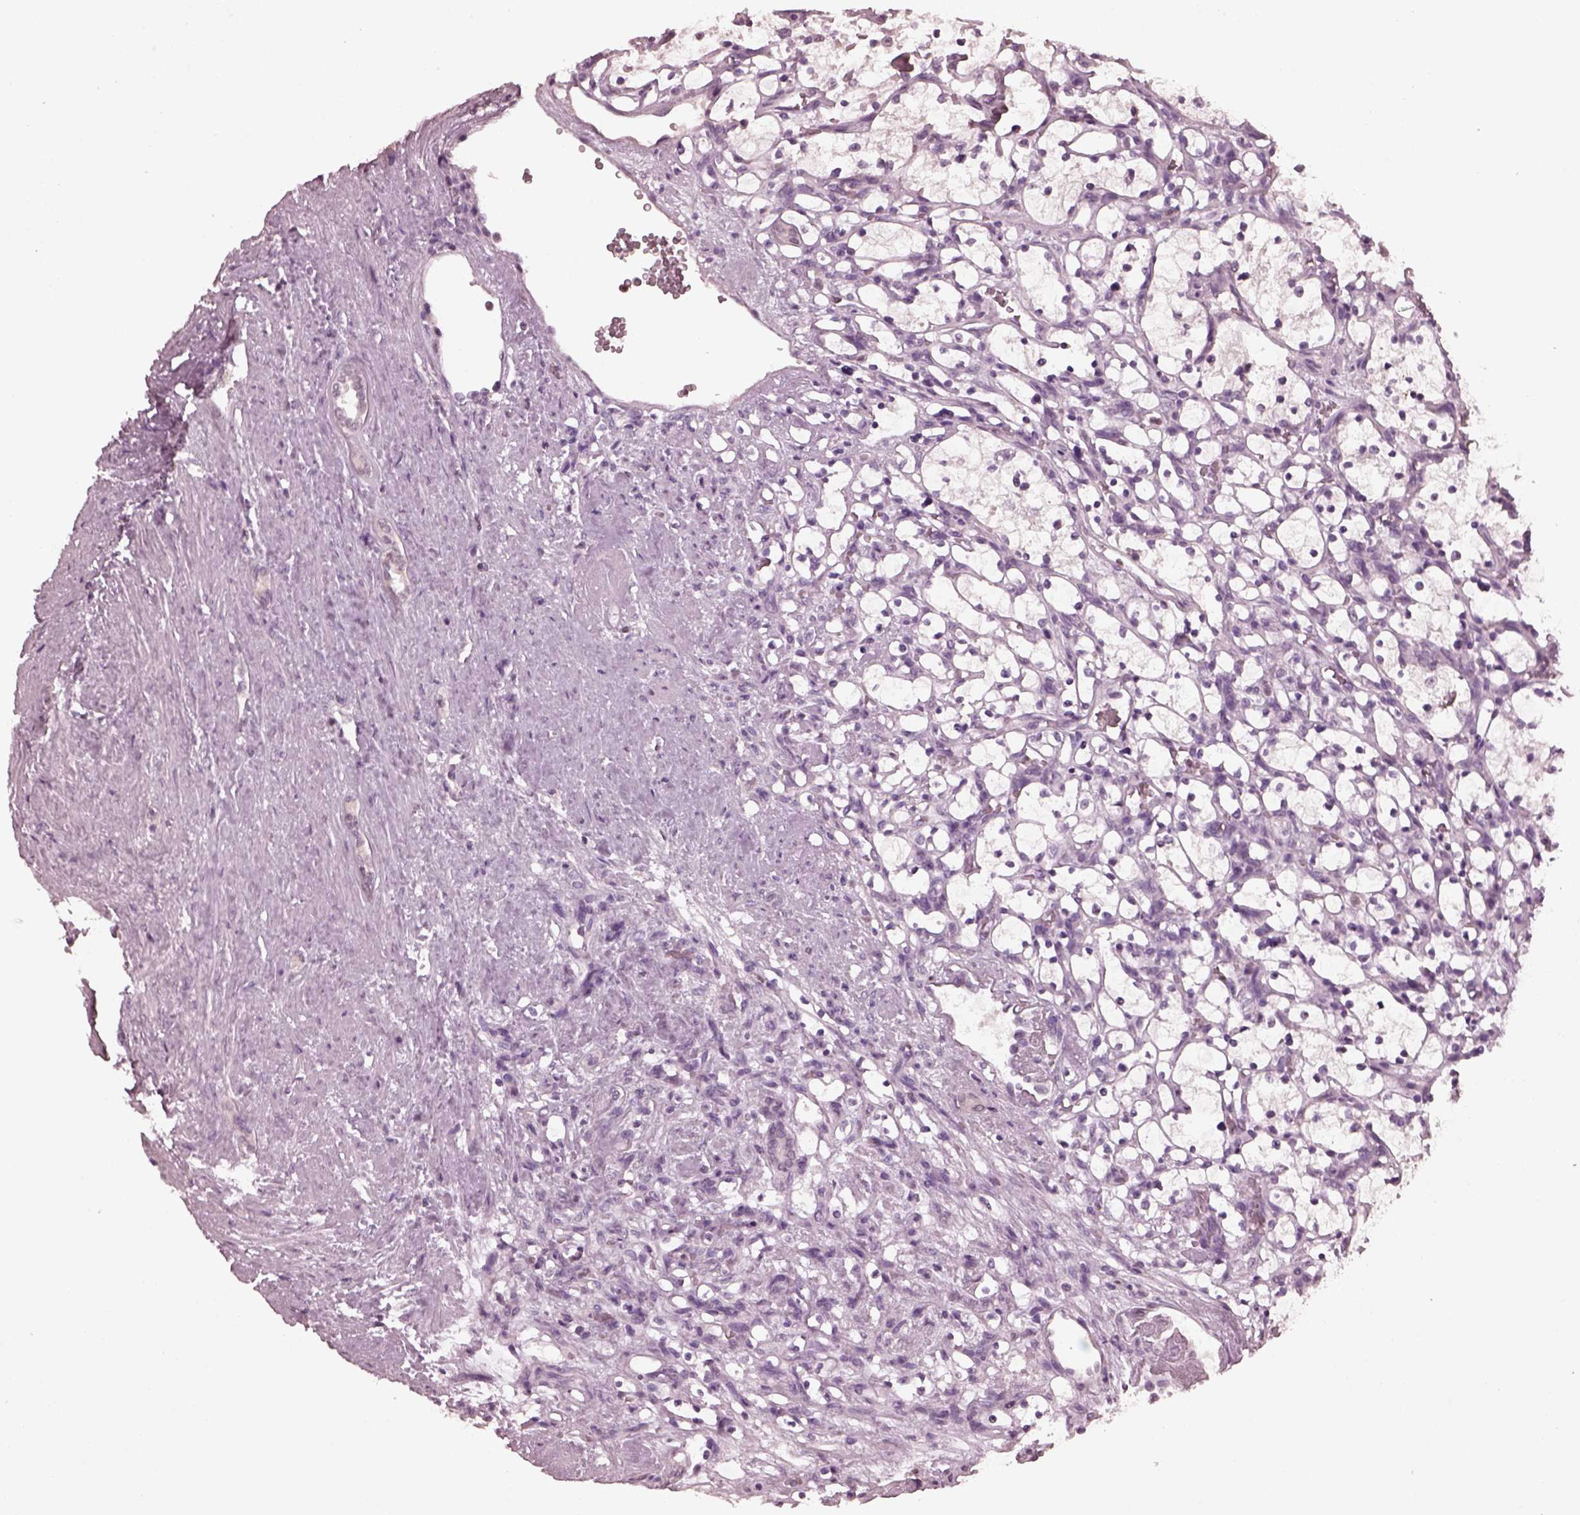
{"staining": {"intensity": "negative", "quantity": "none", "location": "none"}, "tissue": "renal cancer", "cell_type": "Tumor cells", "image_type": "cancer", "snomed": [{"axis": "morphology", "description": "Adenocarcinoma, NOS"}, {"axis": "topography", "description": "Kidney"}], "caption": "This is a micrograph of immunohistochemistry (IHC) staining of renal cancer (adenocarcinoma), which shows no positivity in tumor cells. The staining was performed using DAB to visualize the protein expression in brown, while the nuclei were stained in blue with hematoxylin (Magnification: 20x).", "gene": "TSKS", "patient": {"sex": "female", "age": 69}}